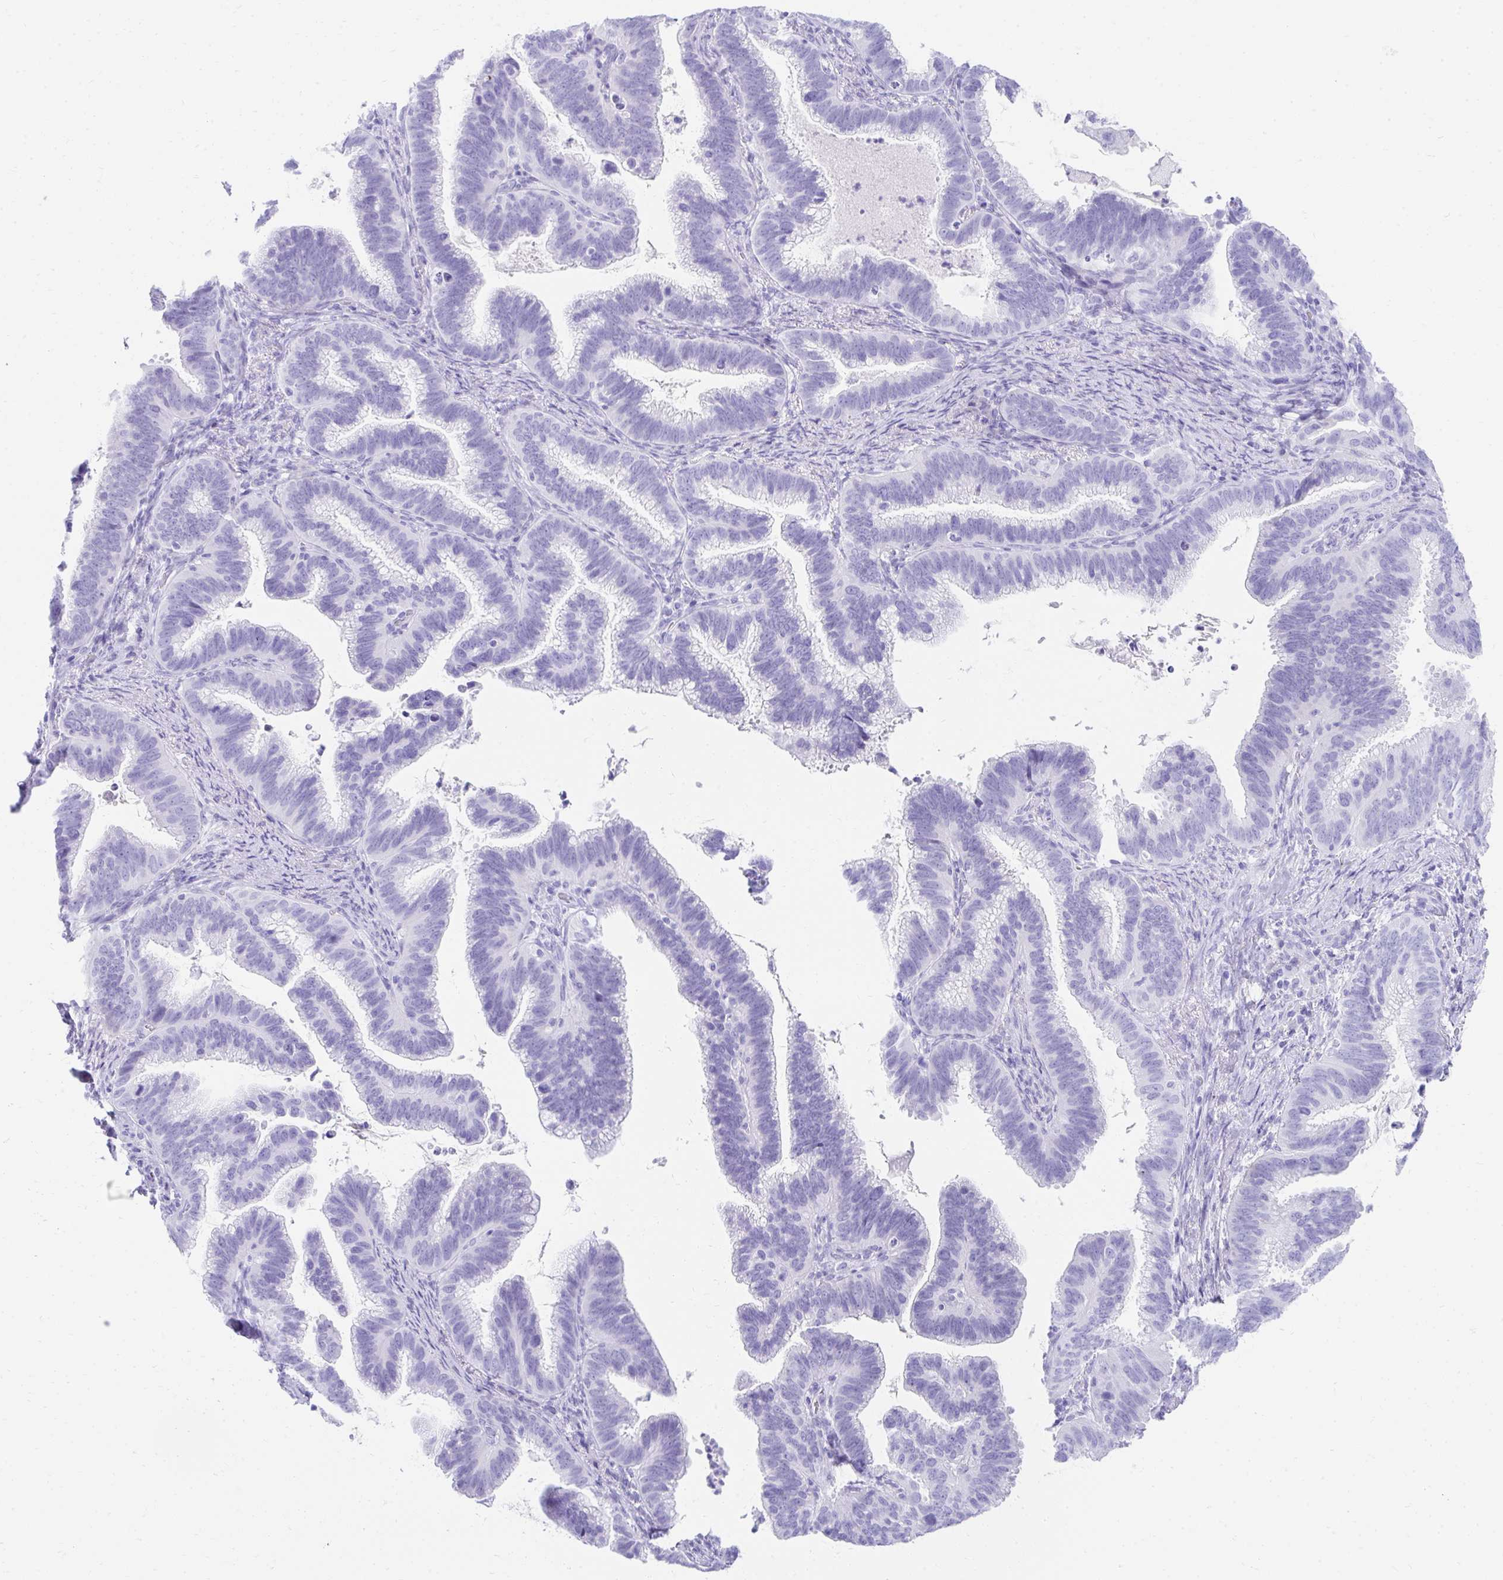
{"staining": {"intensity": "negative", "quantity": "none", "location": "none"}, "tissue": "cervical cancer", "cell_type": "Tumor cells", "image_type": "cancer", "snomed": [{"axis": "morphology", "description": "Adenocarcinoma, NOS"}, {"axis": "topography", "description": "Cervix"}], "caption": "The histopathology image exhibits no staining of tumor cells in cervical cancer.", "gene": "TNNT1", "patient": {"sex": "female", "age": 61}}